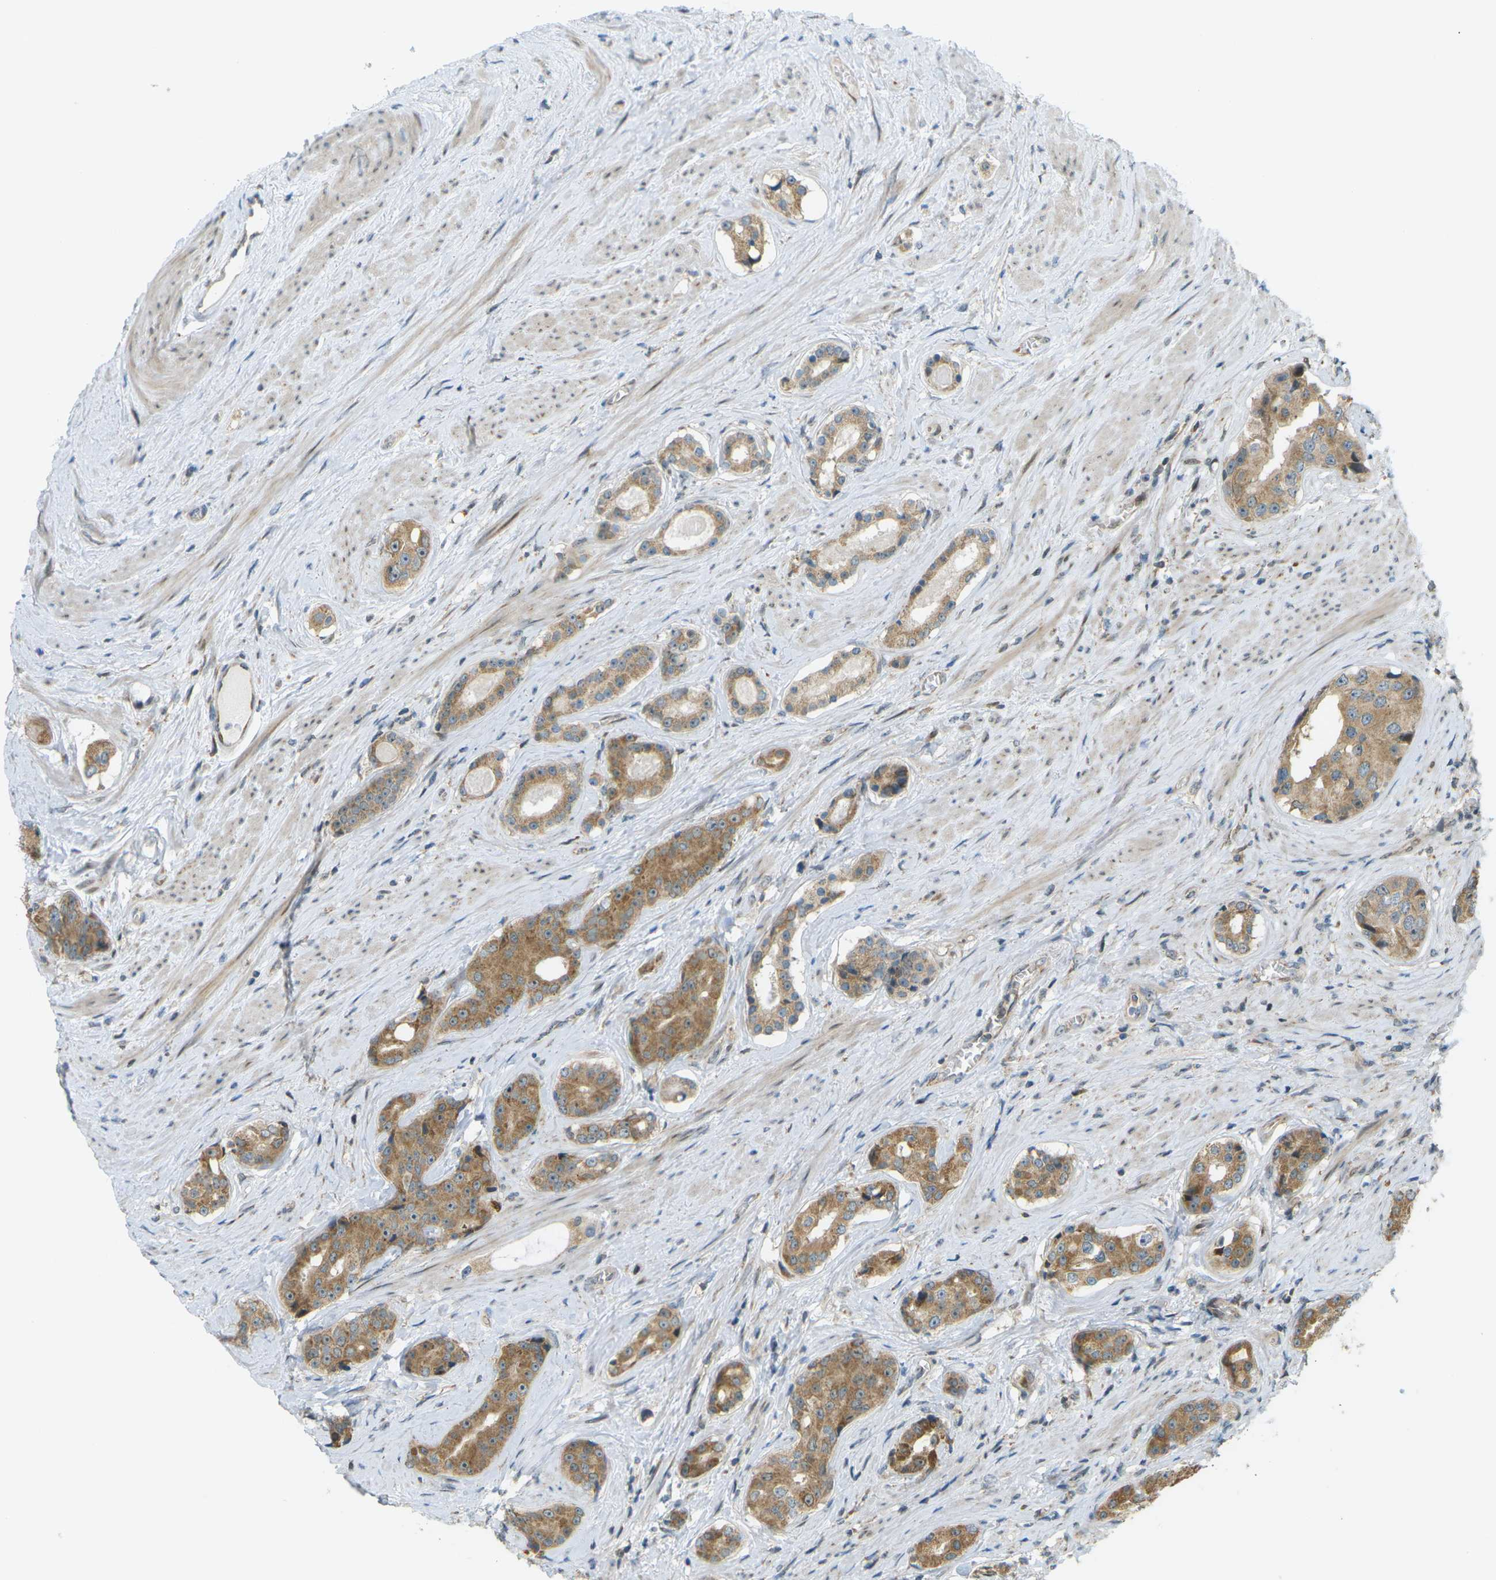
{"staining": {"intensity": "moderate", "quantity": ">75%", "location": "cytoplasmic/membranous"}, "tissue": "prostate cancer", "cell_type": "Tumor cells", "image_type": "cancer", "snomed": [{"axis": "morphology", "description": "Adenocarcinoma, High grade"}, {"axis": "topography", "description": "Prostate"}], "caption": "This is an image of immunohistochemistry staining of high-grade adenocarcinoma (prostate), which shows moderate expression in the cytoplasmic/membranous of tumor cells.", "gene": "CCDC186", "patient": {"sex": "male", "age": 71}}